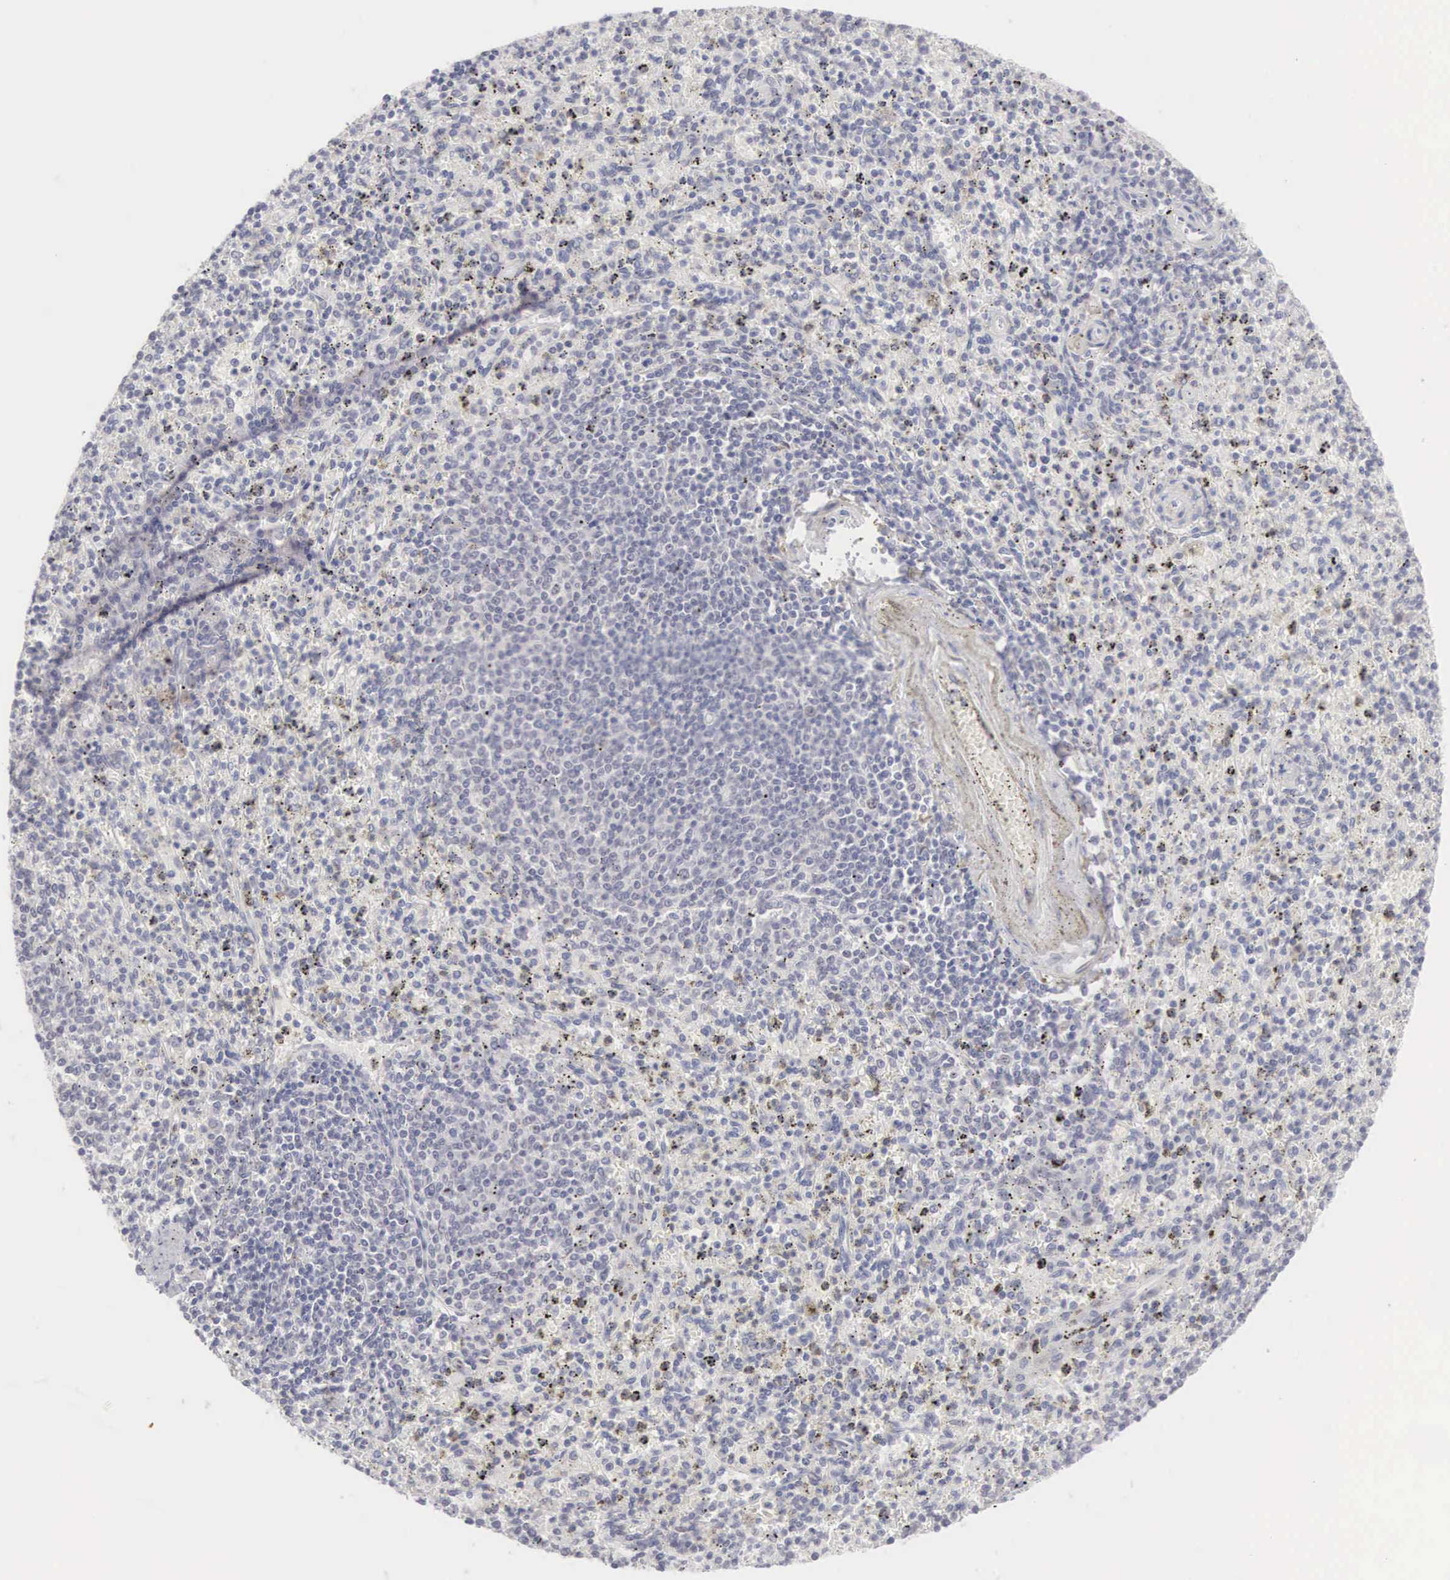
{"staining": {"intensity": "negative", "quantity": "none", "location": "none"}, "tissue": "spleen", "cell_type": "Cells in red pulp", "image_type": "normal", "snomed": [{"axis": "morphology", "description": "Normal tissue, NOS"}, {"axis": "topography", "description": "Spleen"}], "caption": "A high-resolution photomicrograph shows IHC staining of normal spleen, which reveals no significant expression in cells in red pulp.", "gene": "MNAT1", "patient": {"sex": "male", "age": 72}}